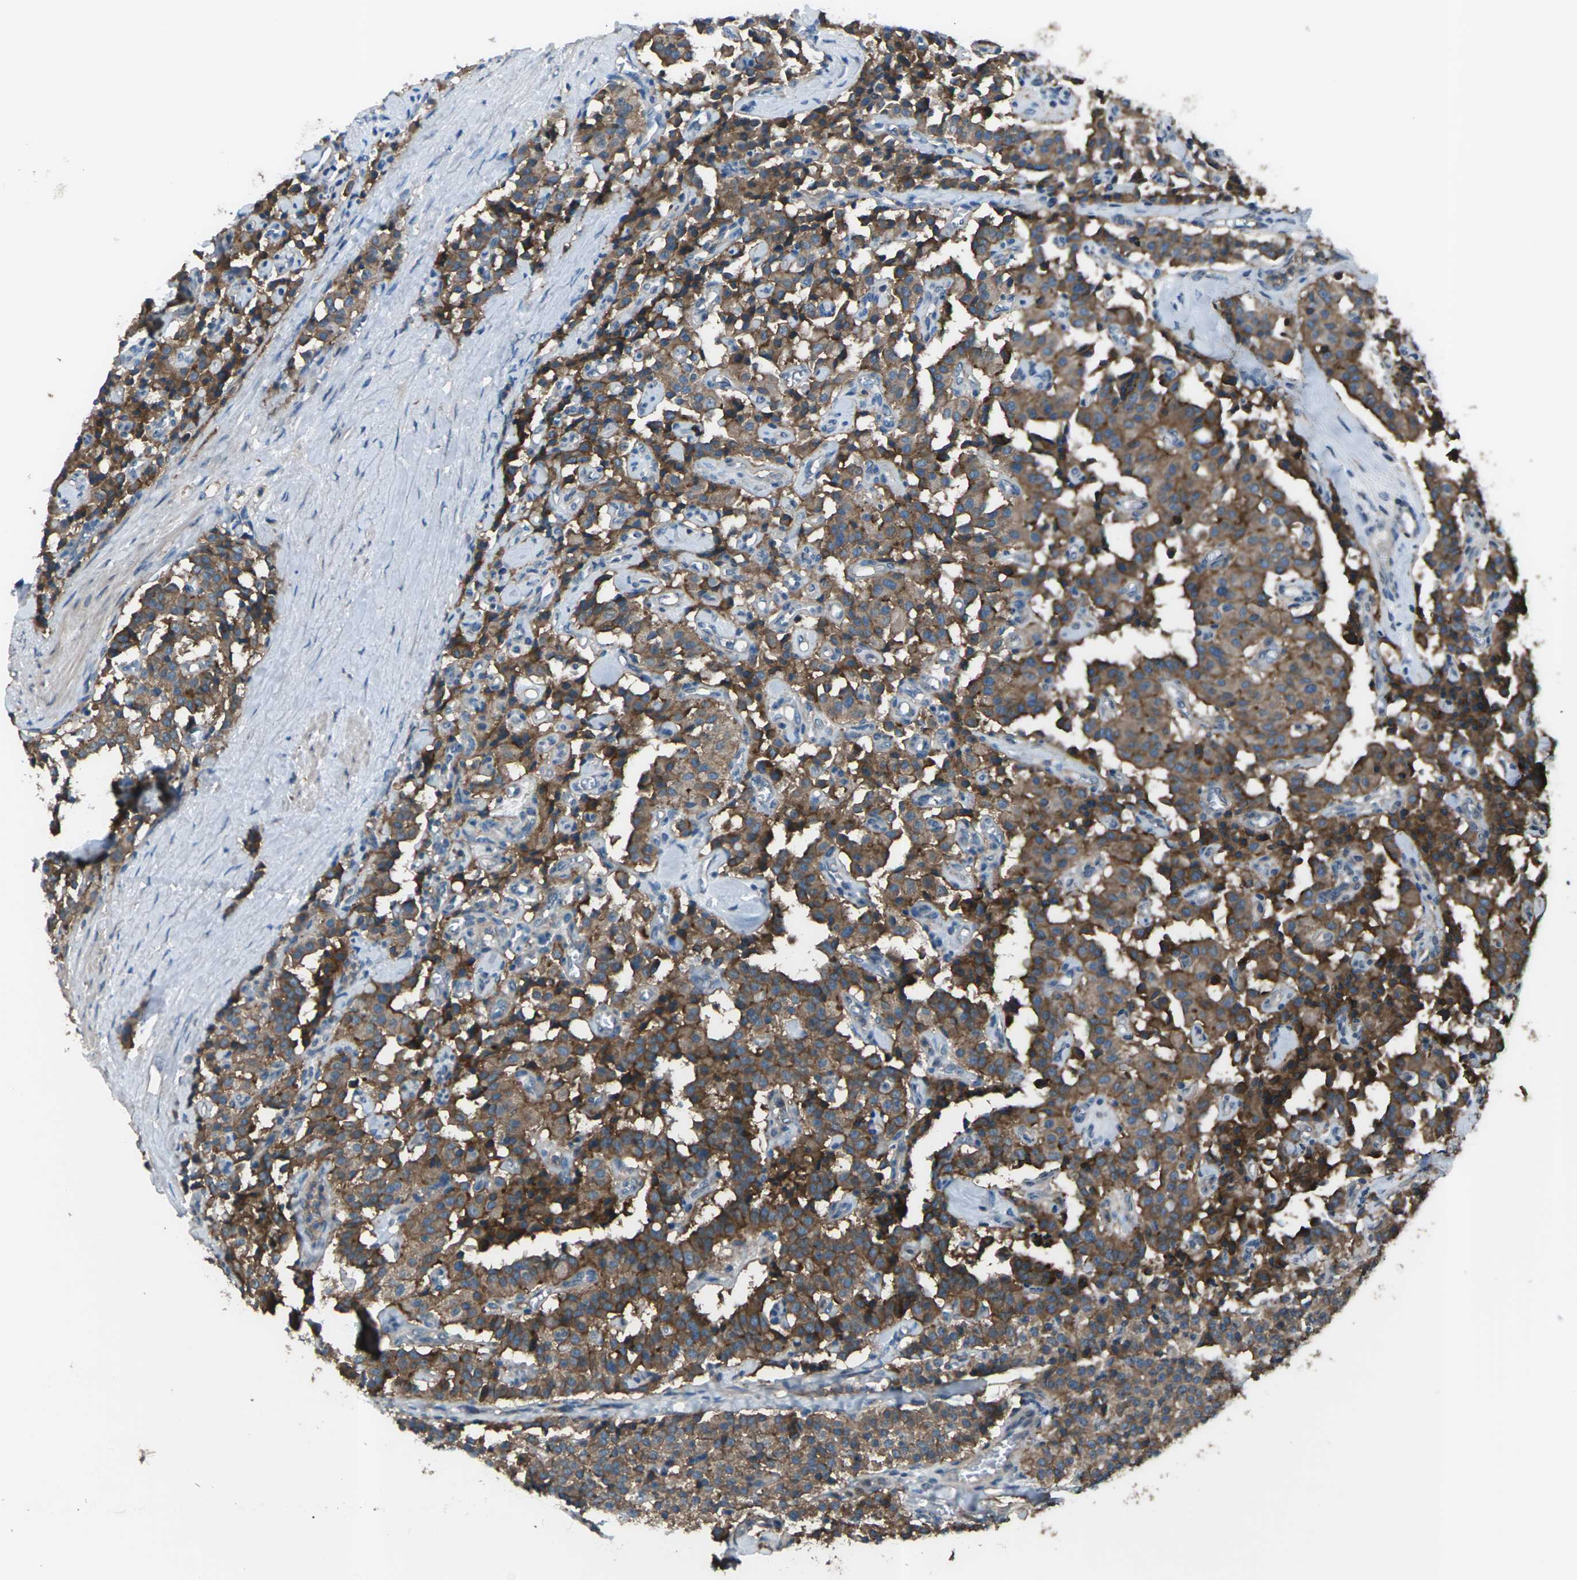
{"staining": {"intensity": "strong", "quantity": ">75%", "location": "cytoplasmic/membranous"}, "tissue": "carcinoid", "cell_type": "Tumor cells", "image_type": "cancer", "snomed": [{"axis": "morphology", "description": "Carcinoid, malignant, NOS"}, {"axis": "topography", "description": "Lung"}], "caption": "The immunohistochemical stain labels strong cytoplasmic/membranous positivity in tumor cells of carcinoid tissue. (Stains: DAB (3,3'-diaminobenzidine) in brown, nuclei in blue, Microscopy: brightfield microscopy at high magnification).", "gene": "CMTM4", "patient": {"sex": "male", "age": 30}}